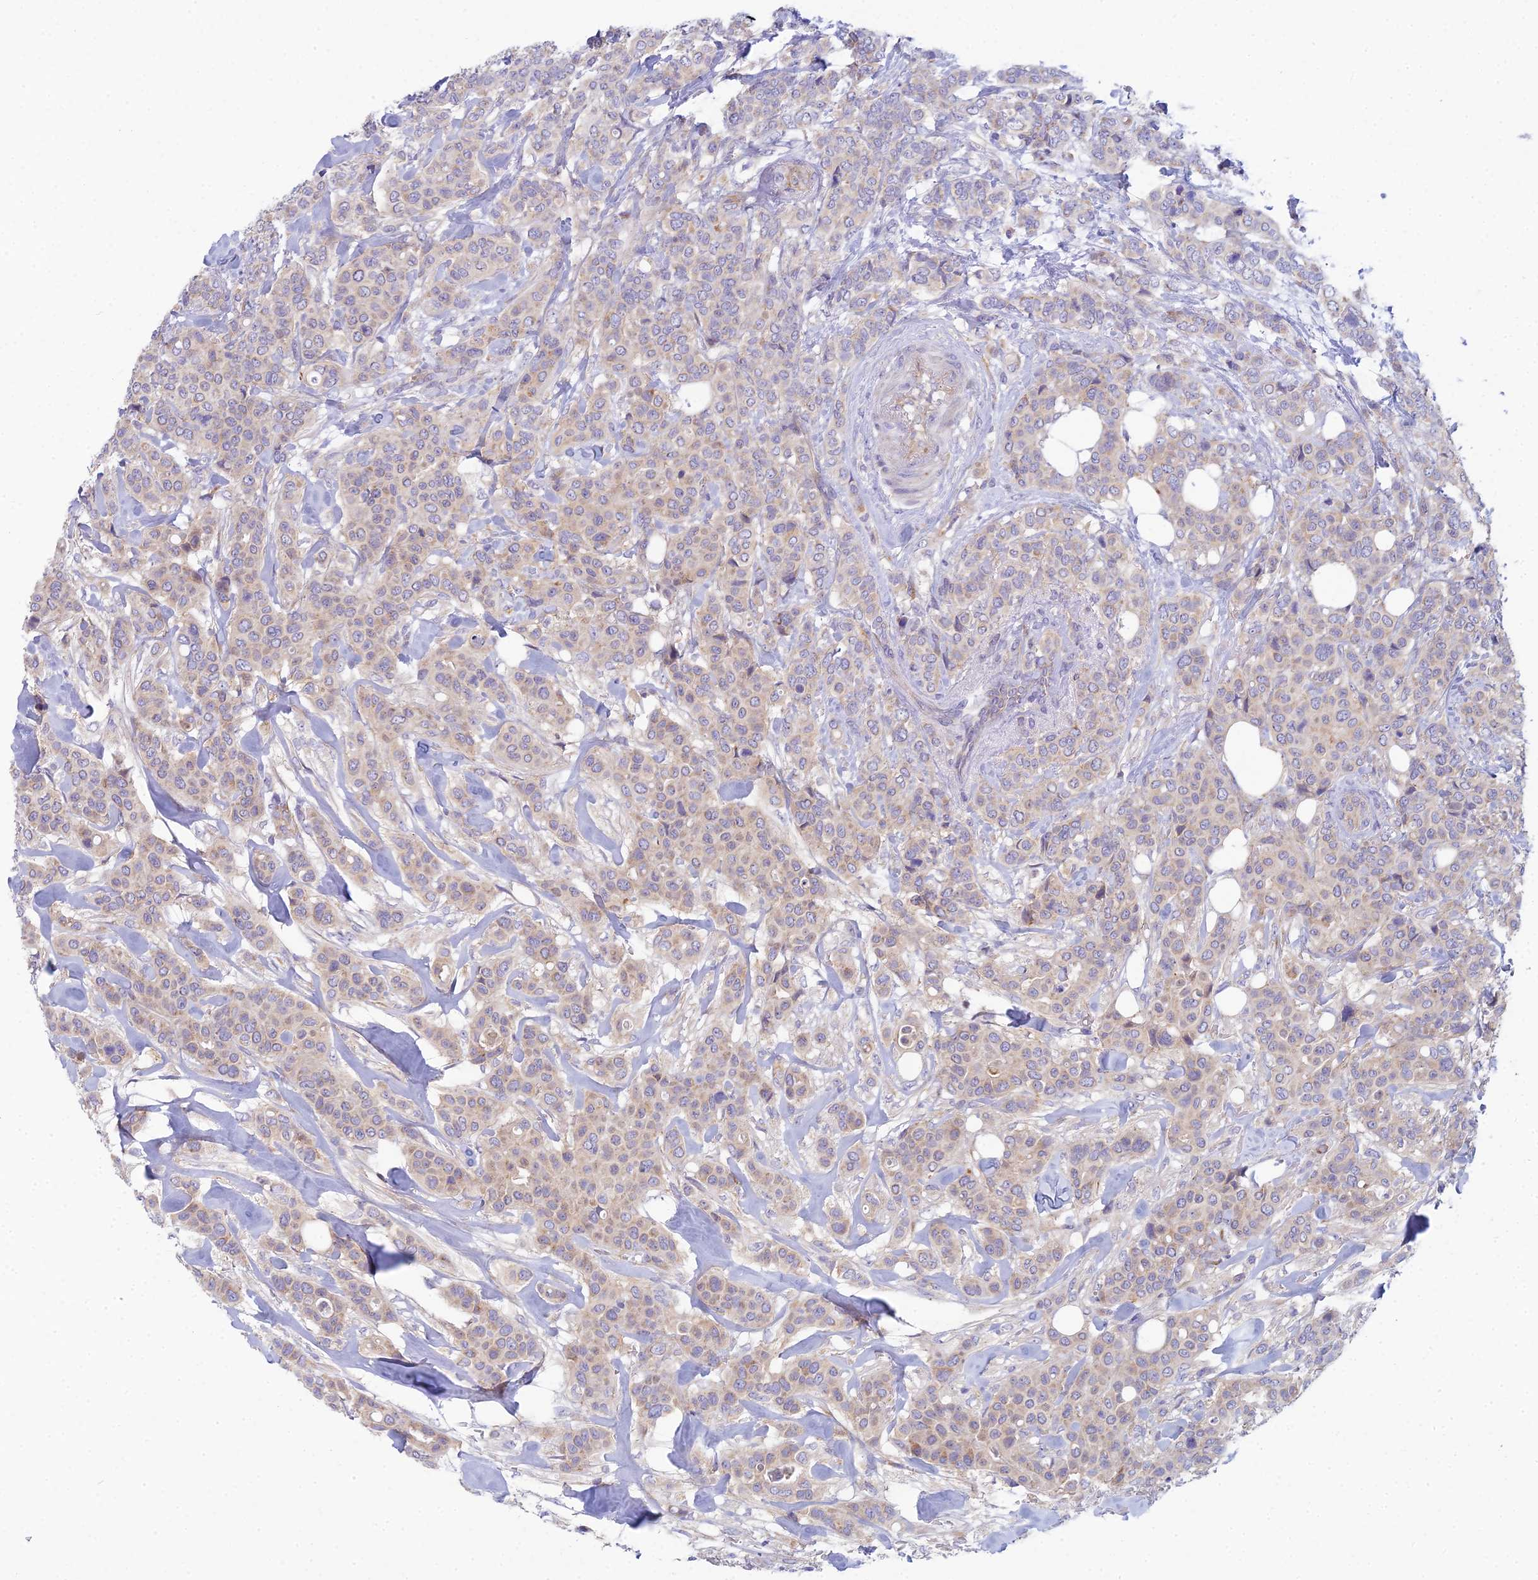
{"staining": {"intensity": "weak", "quantity": "25%-75%", "location": "cytoplasmic/membranous"}, "tissue": "breast cancer", "cell_type": "Tumor cells", "image_type": "cancer", "snomed": [{"axis": "morphology", "description": "Lobular carcinoma"}, {"axis": "topography", "description": "Breast"}], "caption": "About 25%-75% of tumor cells in human breast cancer (lobular carcinoma) exhibit weak cytoplasmic/membranous protein expression as visualized by brown immunohistochemical staining.", "gene": "ZNF564", "patient": {"sex": "female", "age": 51}}